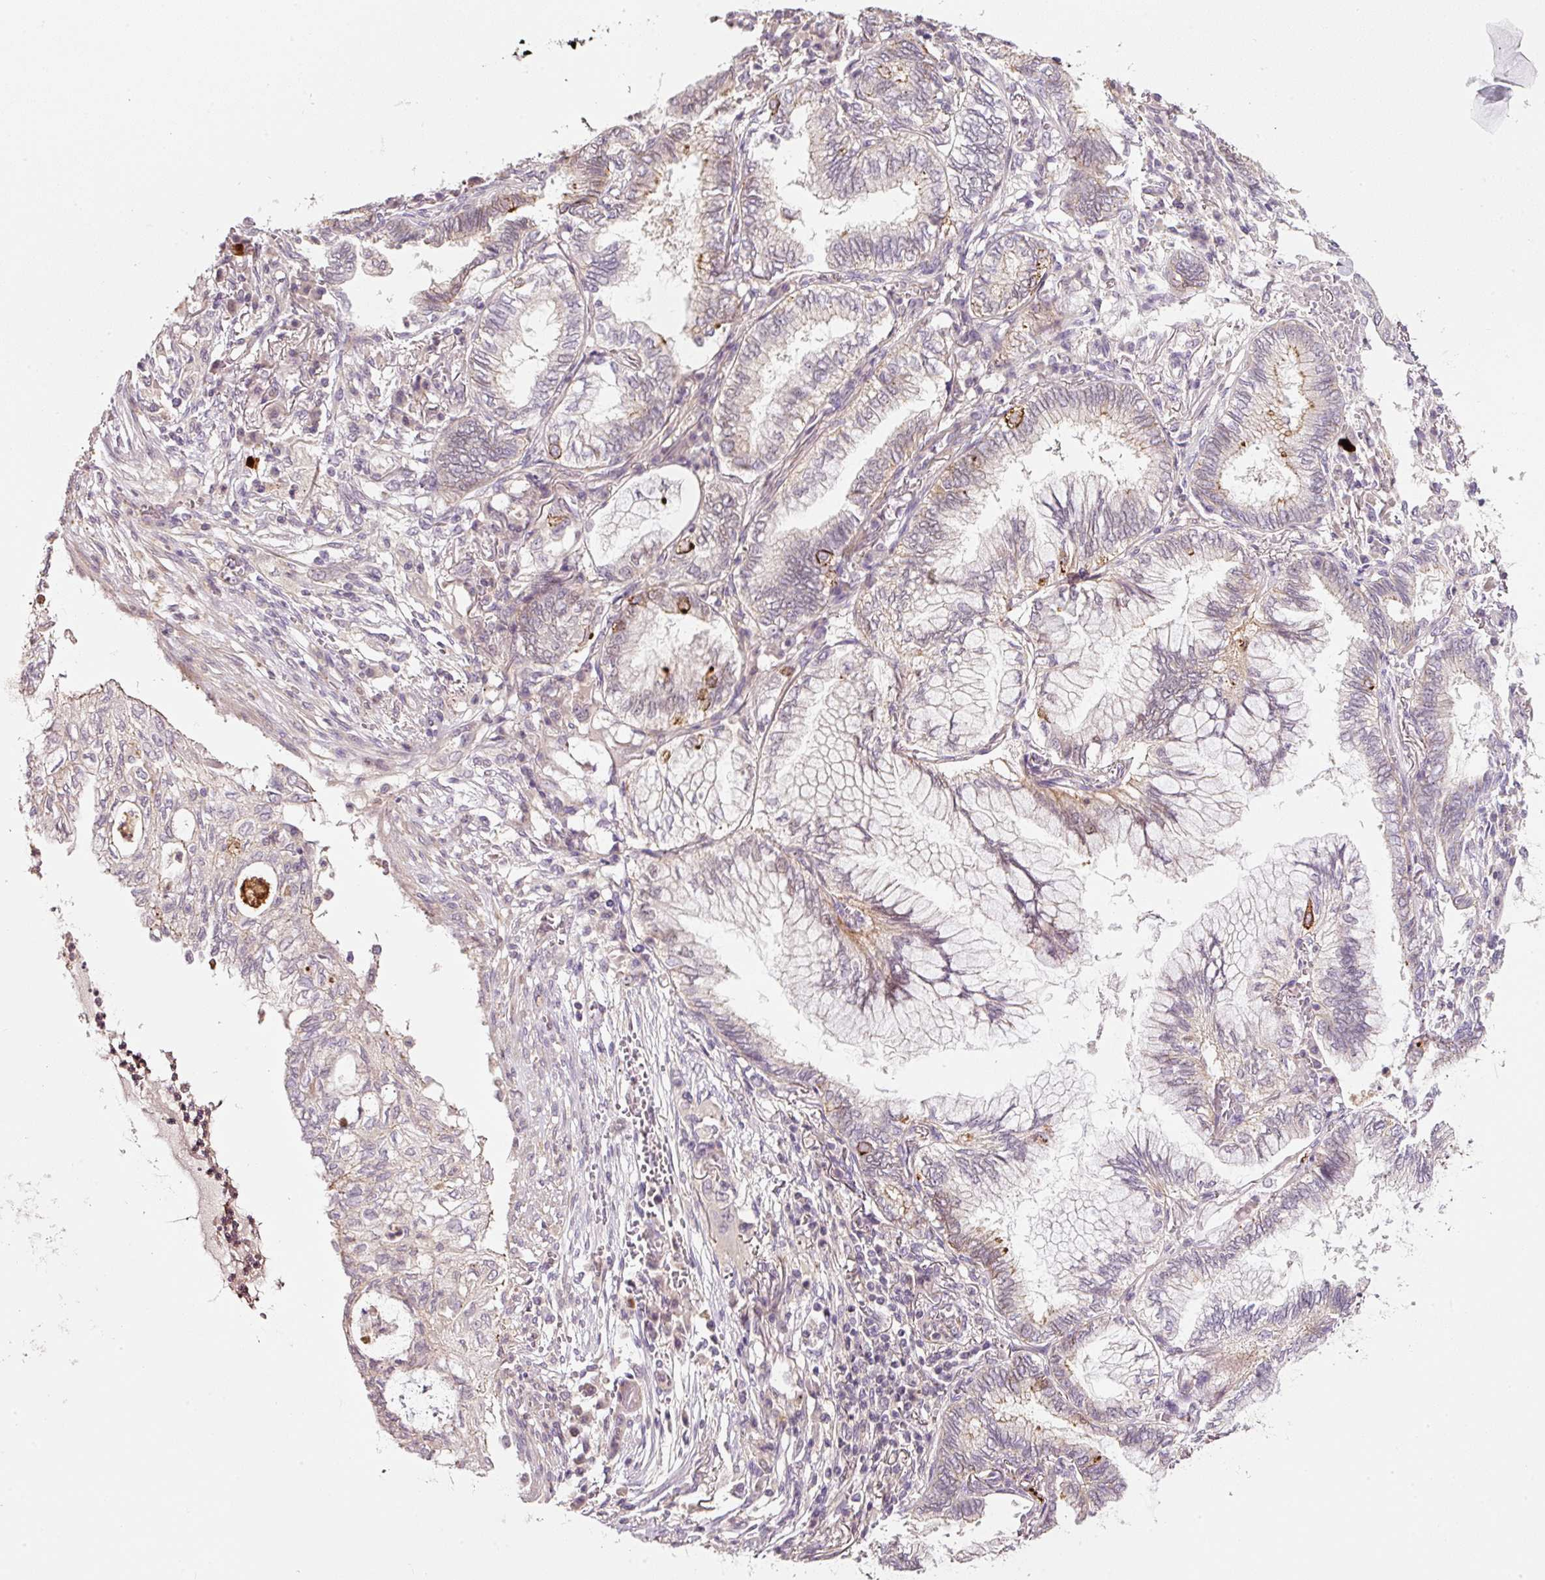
{"staining": {"intensity": "moderate", "quantity": "<25%", "location": "cytoplasmic/membranous"}, "tissue": "lung cancer", "cell_type": "Tumor cells", "image_type": "cancer", "snomed": [{"axis": "morphology", "description": "Adenocarcinoma, NOS"}, {"axis": "topography", "description": "Lung"}], "caption": "Protein staining of lung adenocarcinoma tissue shows moderate cytoplasmic/membranous staining in approximately <25% of tumor cells. The protein of interest is stained brown, and the nuclei are stained in blue (DAB IHC with brightfield microscopy, high magnification).", "gene": "TIRAP", "patient": {"sex": "female", "age": 70}}